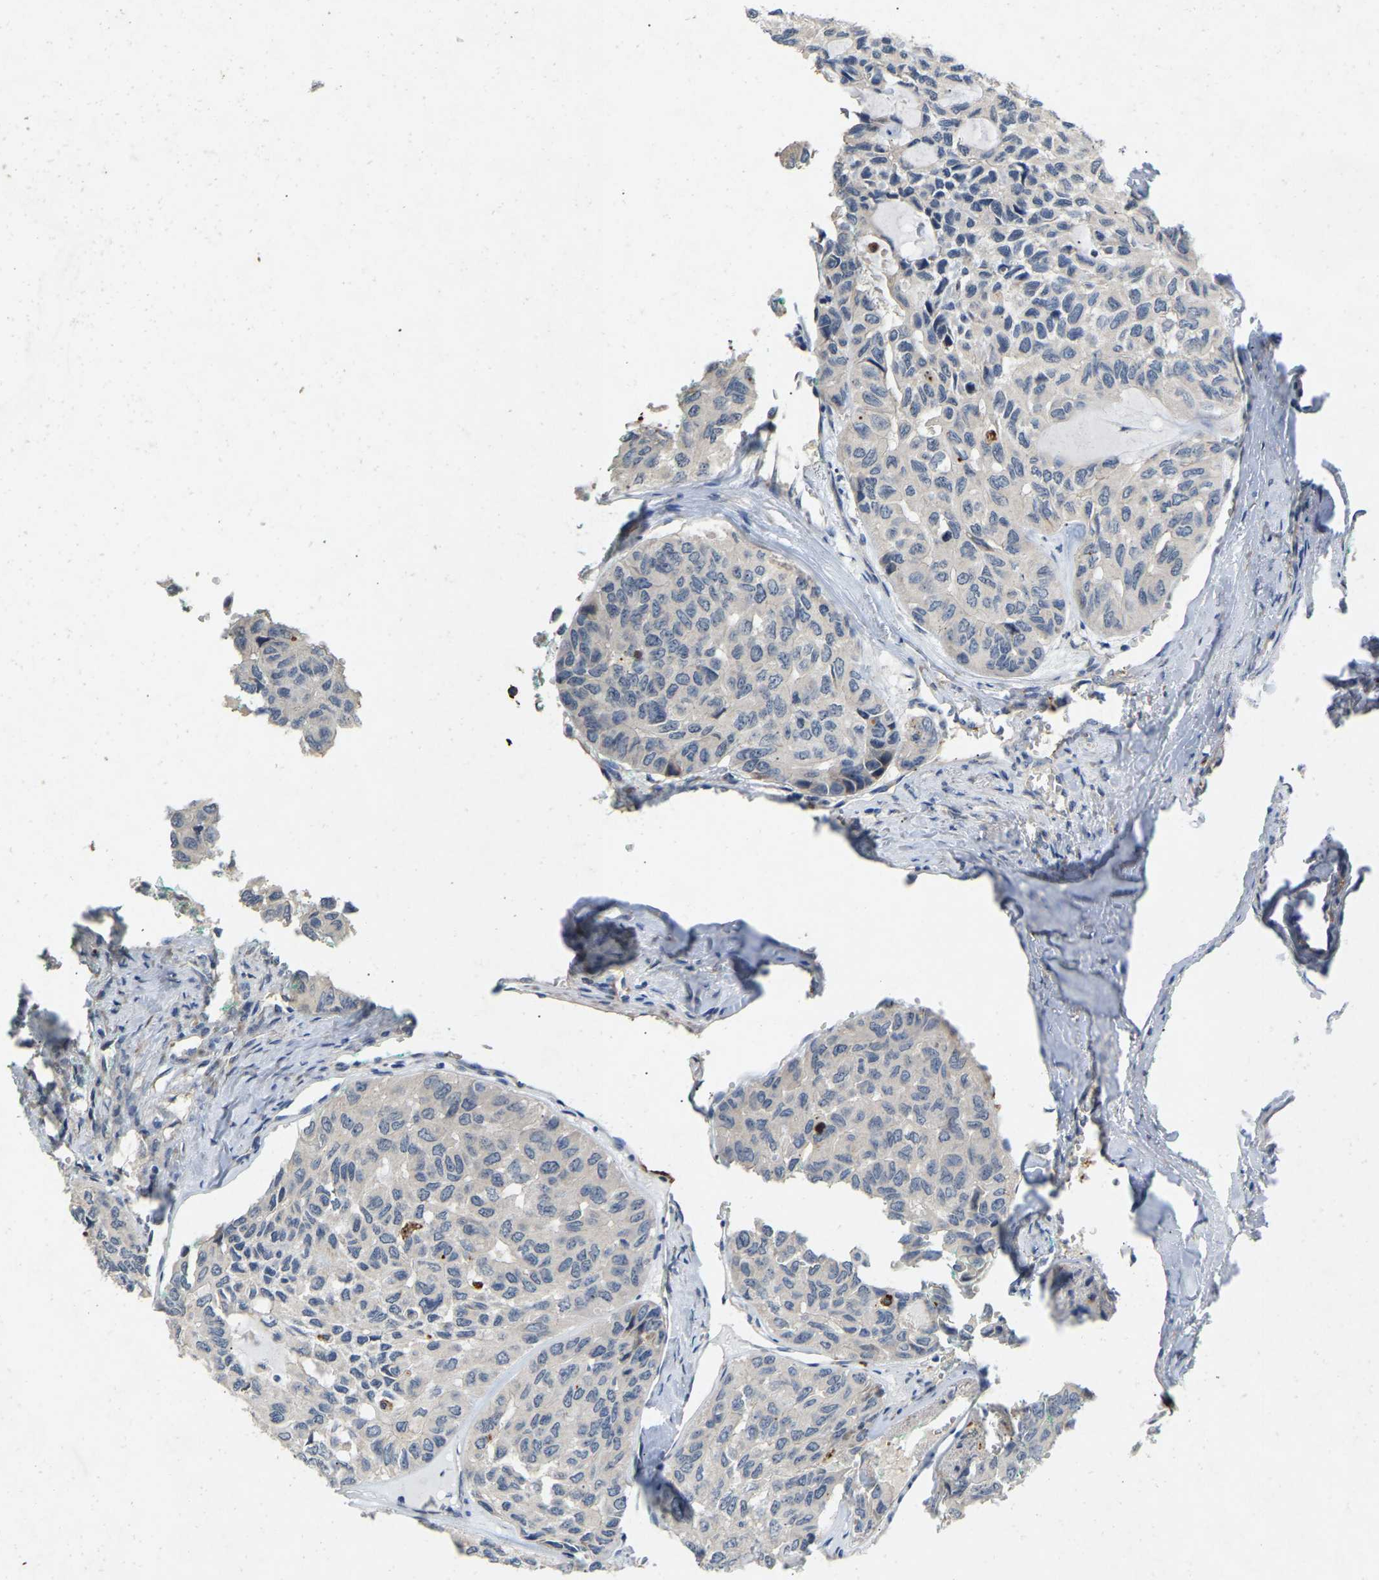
{"staining": {"intensity": "negative", "quantity": "none", "location": "none"}, "tissue": "head and neck cancer", "cell_type": "Tumor cells", "image_type": "cancer", "snomed": [{"axis": "morphology", "description": "Adenocarcinoma, NOS"}, {"axis": "topography", "description": "Salivary gland, NOS"}, {"axis": "topography", "description": "Head-Neck"}], "caption": "Micrograph shows no protein positivity in tumor cells of head and neck cancer tissue. Nuclei are stained in blue.", "gene": "RHEB", "patient": {"sex": "female", "age": 76}}